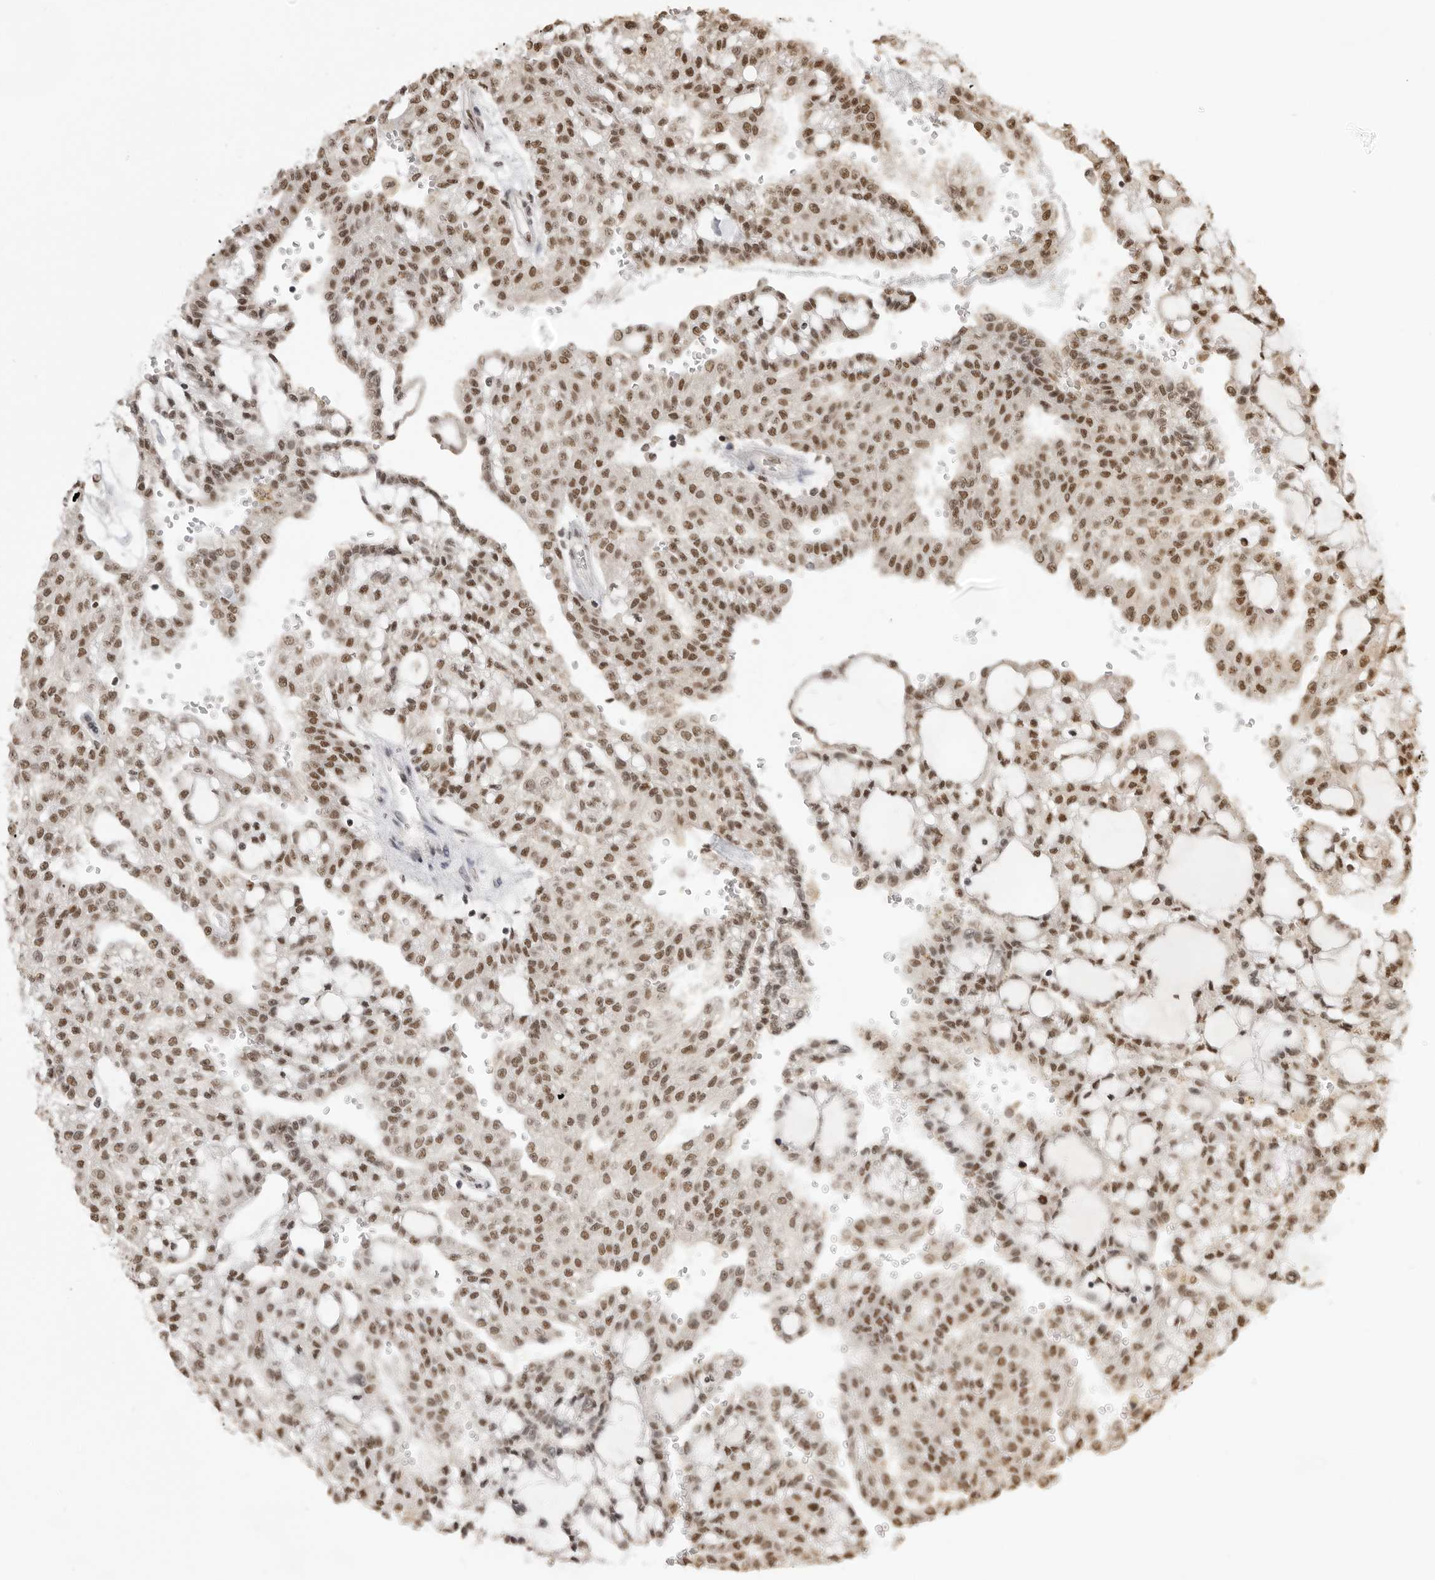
{"staining": {"intensity": "moderate", "quantity": ">75%", "location": "cytoplasmic/membranous,nuclear"}, "tissue": "renal cancer", "cell_type": "Tumor cells", "image_type": "cancer", "snomed": [{"axis": "morphology", "description": "Adenocarcinoma, NOS"}, {"axis": "topography", "description": "Kidney"}], "caption": "An immunohistochemistry (IHC) image of neoplastic tissue is shown. Protein staining in brown highlights moderate cytoplasmic/membranous and nuclear positivity in adenocarcinoma (renal) within tumor cells. (DAB IHC with brightfield microscopy, high magnification).", "gene": "RPA2", "patient": {"sex": "male", "age": 63}}